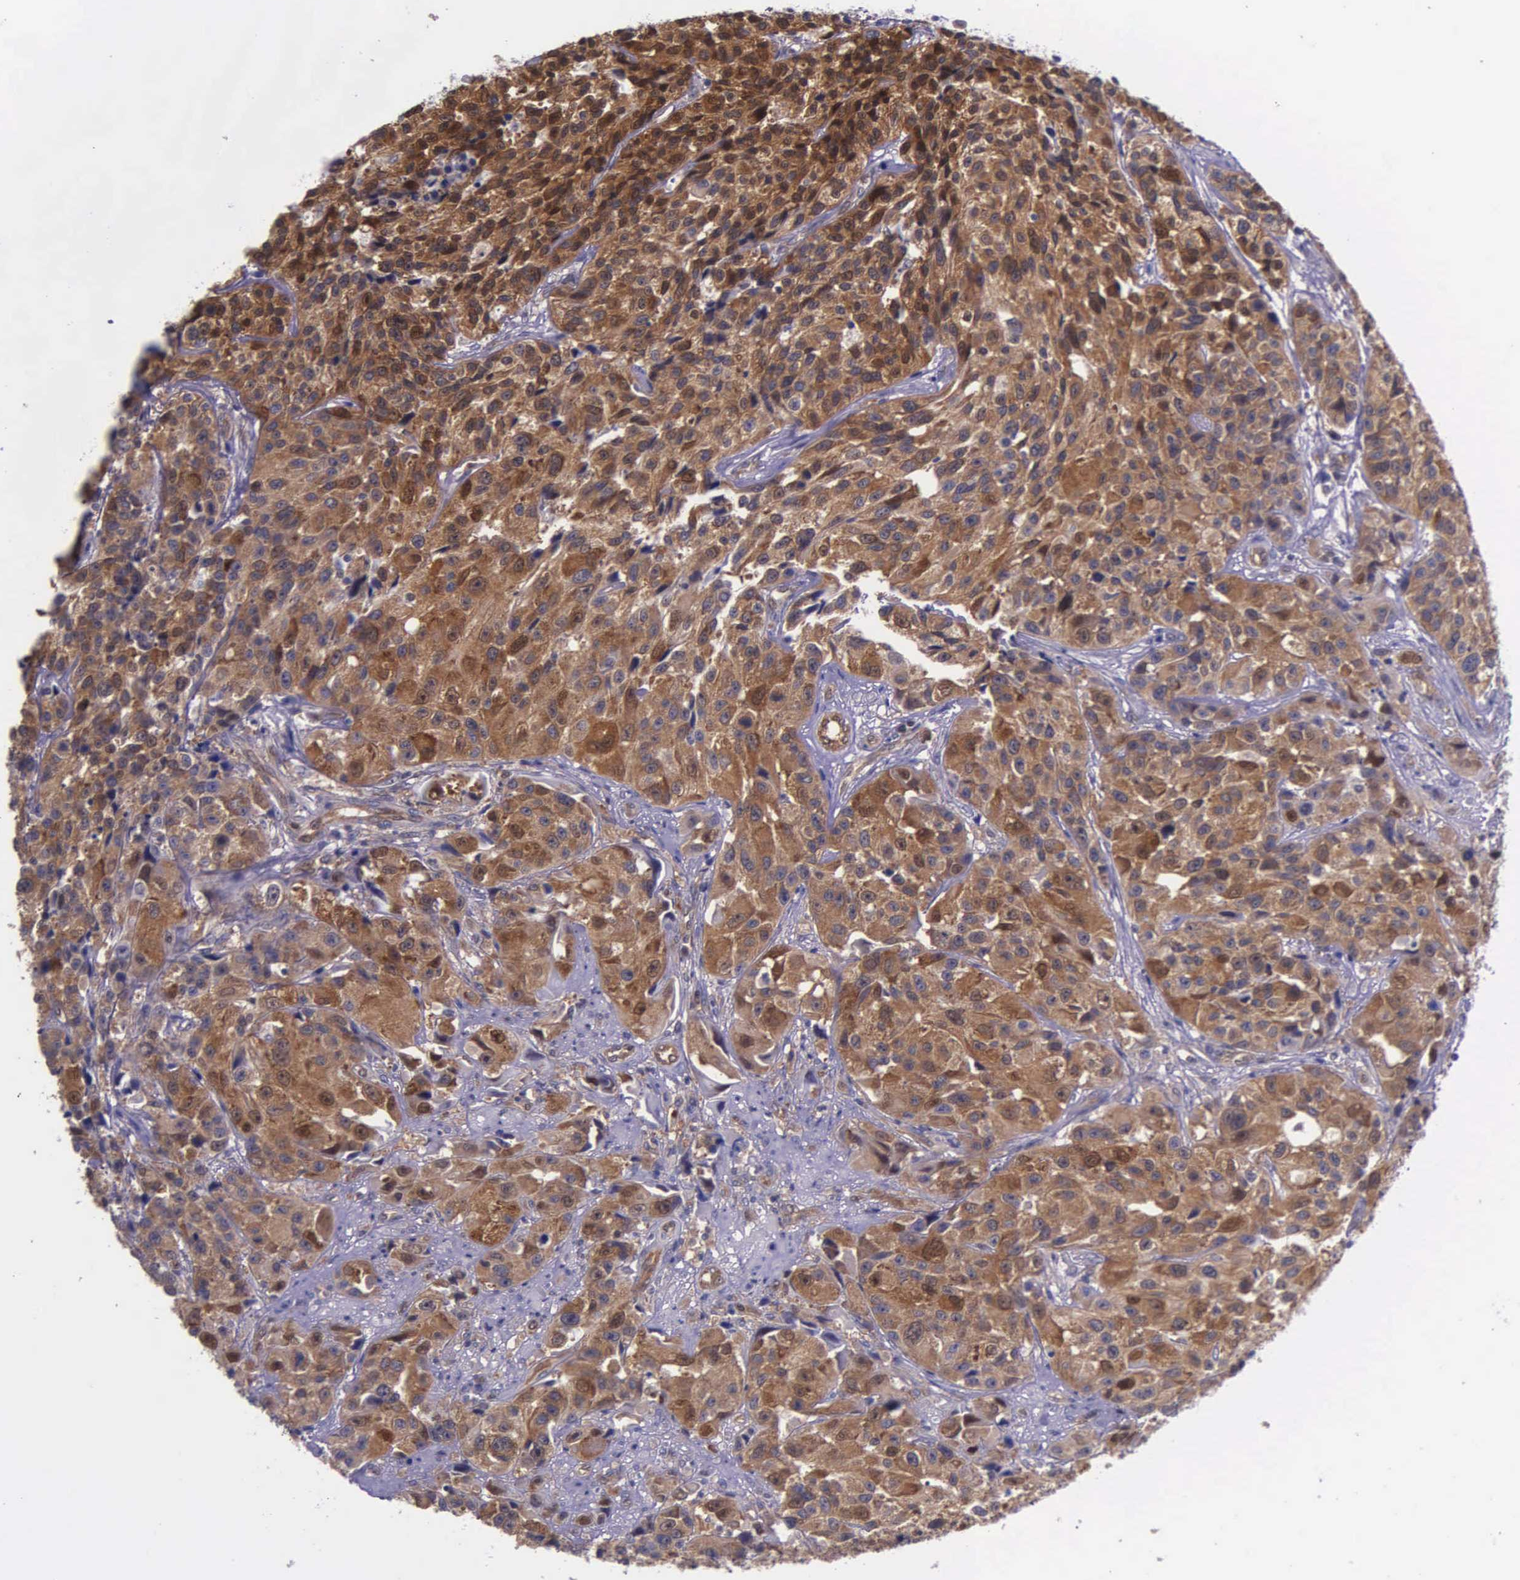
{"staining": {"intensity": "strong", "quantity": ">75%", "location": "cytoplasmic/membranous"}, "tissue": "urothelial cancer", "cell_type": "Tumor cells", "image_type": "cancer", "snomed": [{"axis": "morphology", "description": "Urothelial carcinoma, High grade"}, {"axis": "topography", "description": "Urinary bladder"}], "caption": "This is a photomicrograph of immunohistochemistry (IHC) staining of high-grade urothelial carcinoma, which shows strong staining in the cytoplasmic/membranous of tumor cells.", "gene": "GMPR2", "patient": {"sex": "female", "age": 81}}